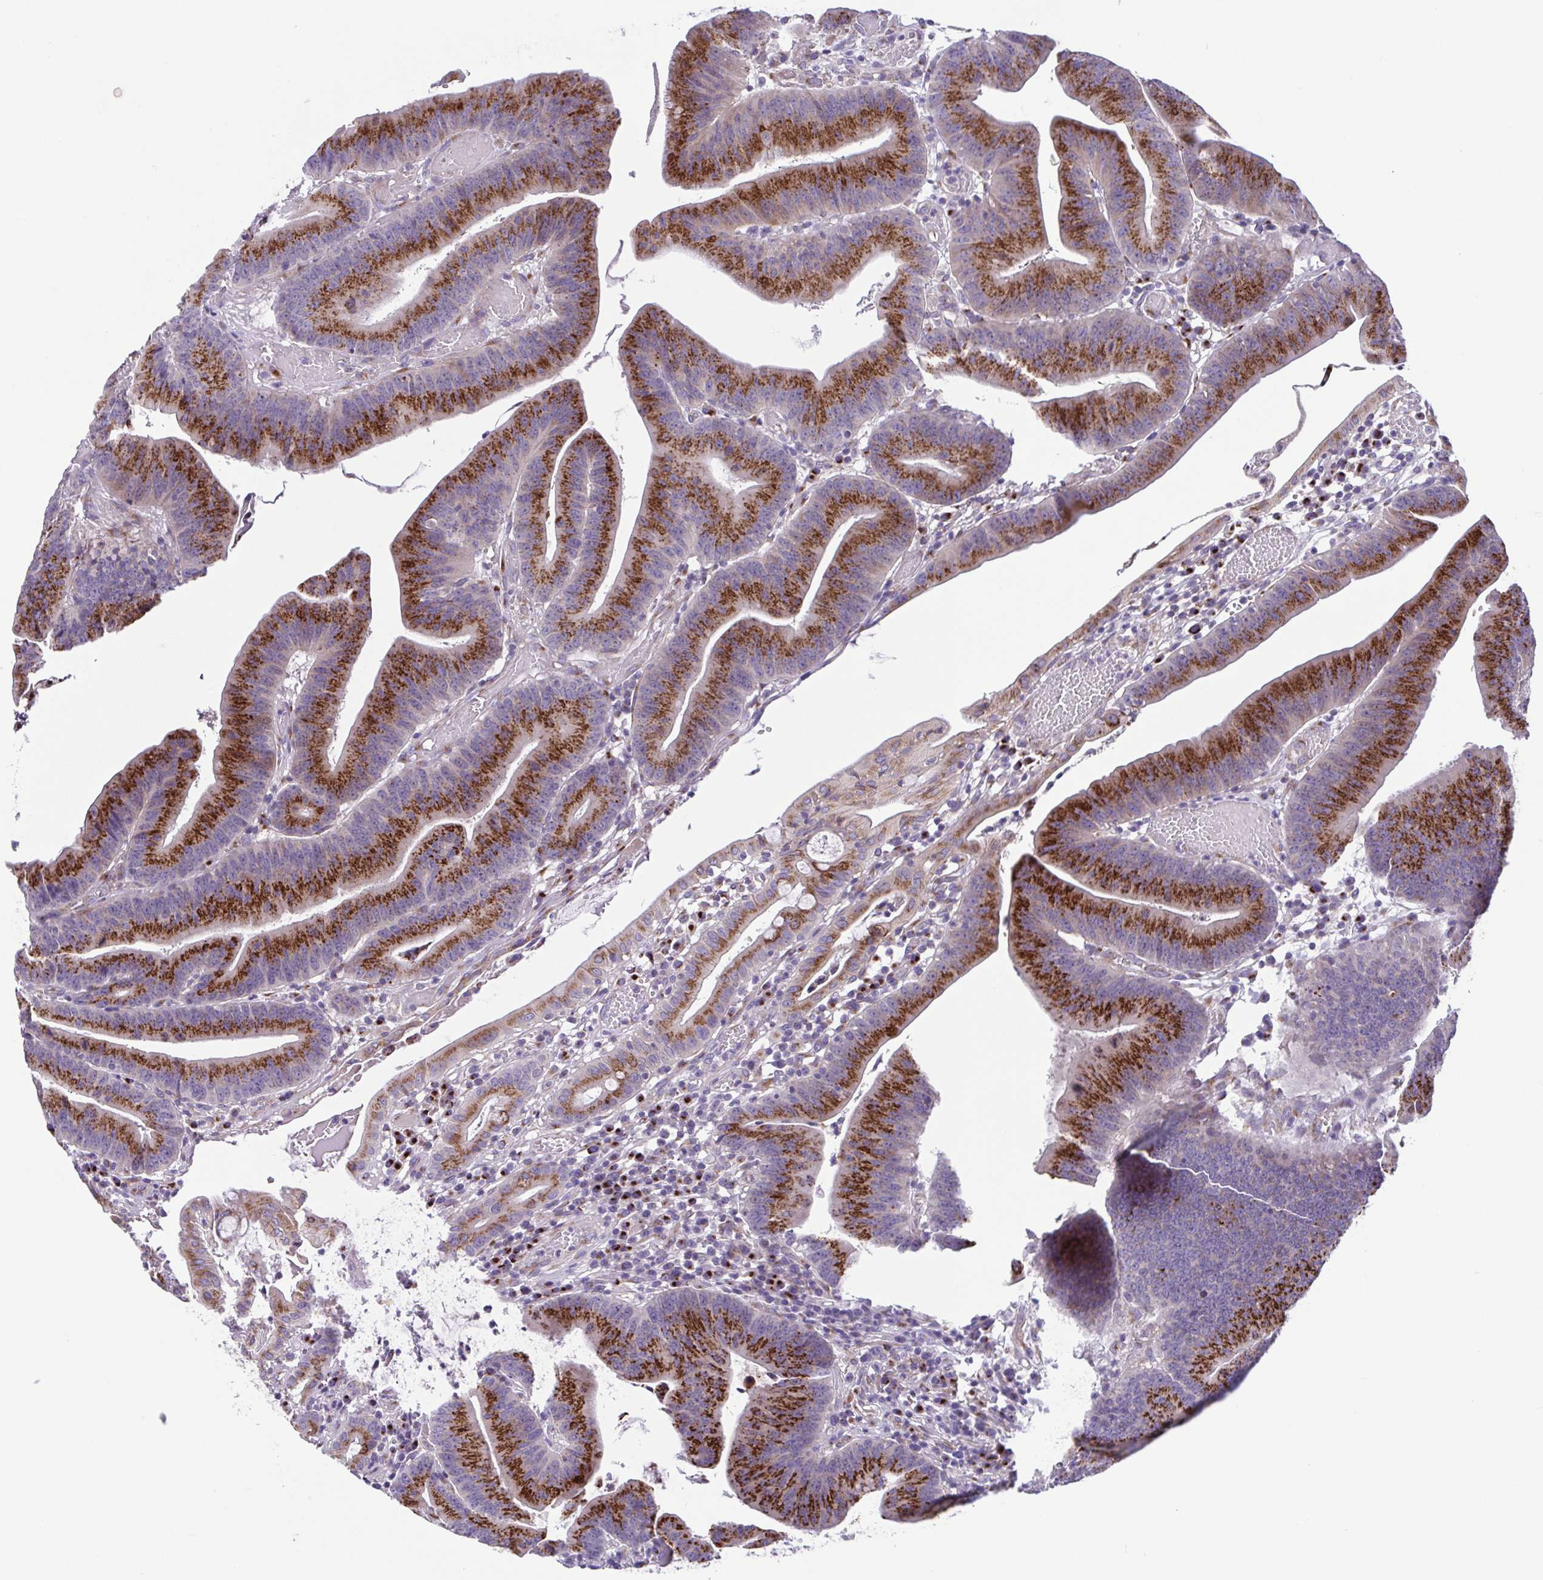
{"staining": {"intensity": "strong", "quantity": ">75%", "location": "cytoplasmic/membranous"}, "tissue": "colorectal cancer", "cell_type": "Tumor cells", "image_type": "cancer", "snomed": [{"axis": "morphology", "description": "Adenocarcinoma, NOS"}, {"axis": "topography", "description": "Colon"}], "caption": "High-power microscopy captured an immunohistochemistry histopathology image of colorectal cancer (adenocarcinoma), revealing strong cytoplasmic/membranous positivity in about >75% of tumor cells.", "gene": "COL17A1", "patient": {"sex": "female", "age": 78}}